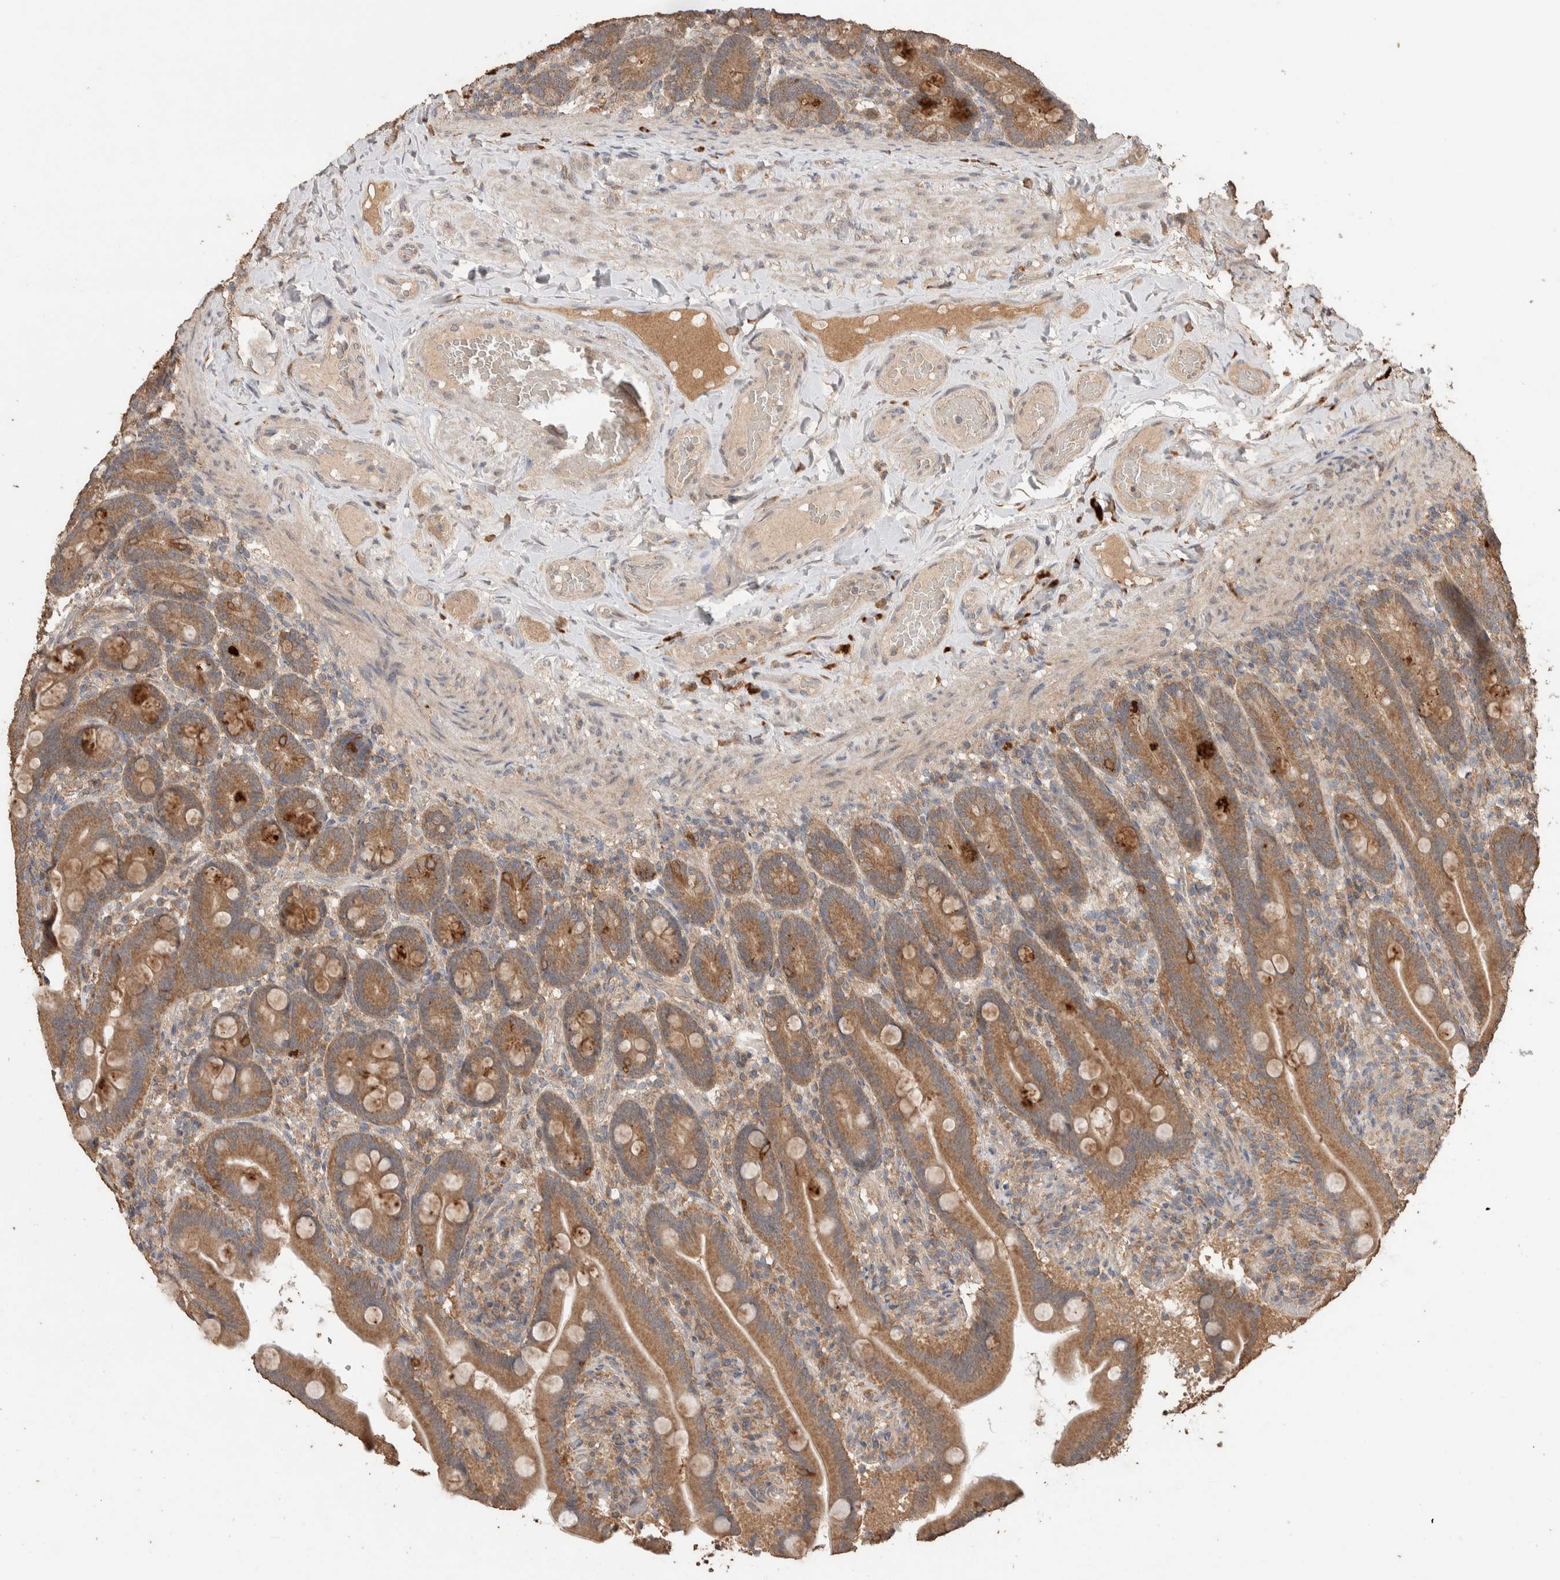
{"staining": {"intensity": "moderate", "quantity": ">75%", "location": "cytoplasmic/membranous"}, "tissue": "duodenum", "cell_type": "Glandular cells", "image_type": "normal", "snomed": [{"axis": "morphology", "description": "Normal tissue, NOS"}, {"axis": "topography", "description": "Duodenum"}], "caption": "A histopathology image showing moderate cytoplasmic/membranous positivity in about >75% of glandular cells in normal duodenum, as visualized by brown immunohistochemical staining.", "gene": "KCNJ5", "patient": {"sex": "male", "age": 54}}